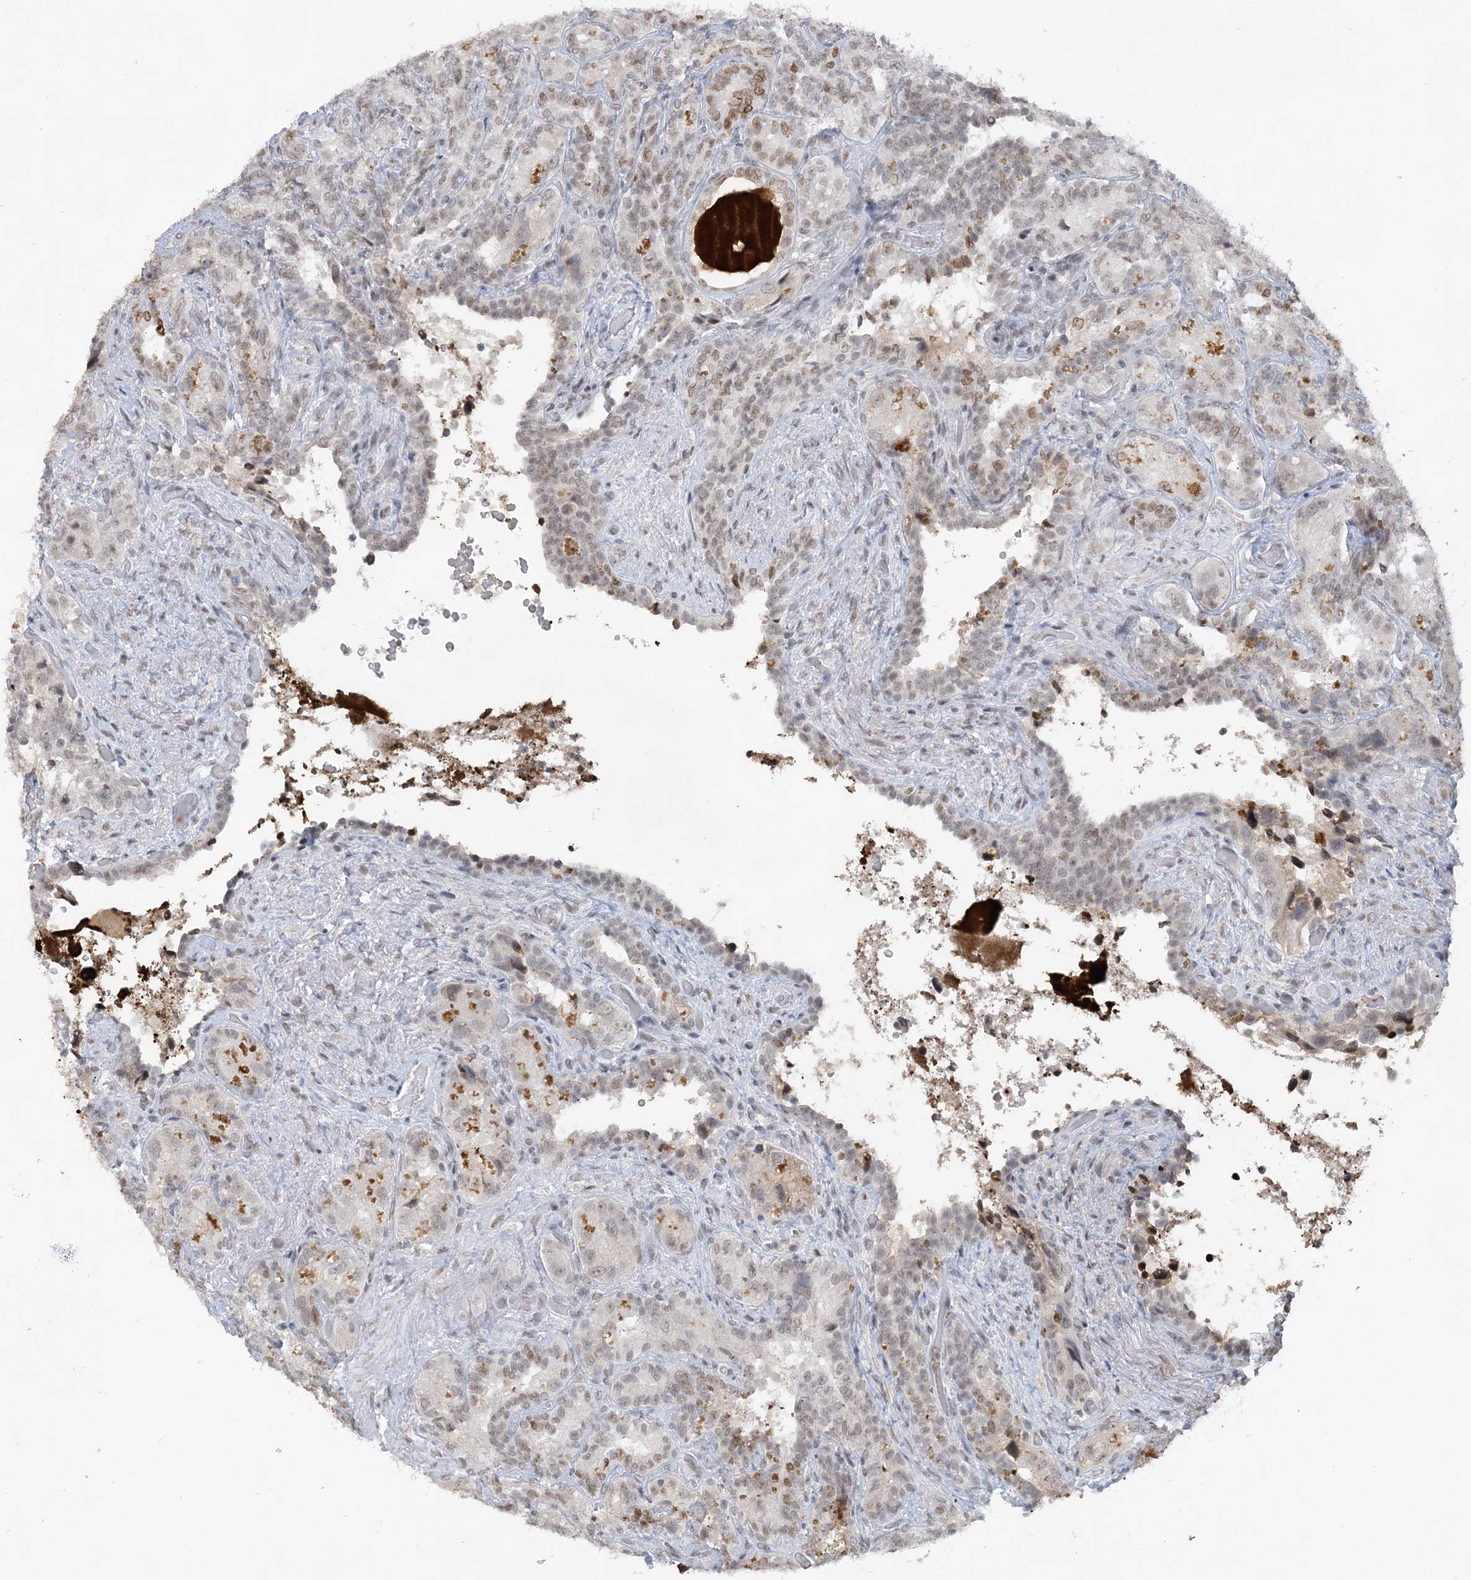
{"staining": {"intensity": "weak", "quantity": "25%-75%", "location": "nuclear"}, "tissue": "seminal vesicle", "cell_type": "Glandular cells", "image_type": "normal", "snomed": [{"axis": "morphology", "description": "Normal tissue, NOS"}, {"axis": "topography", "description": "Seminal veicle"}, {"axis": "topography", "description": "Peripheral nerve tissue"}], "caption": "Glandular cells reveal low levels of weak nuclear expression in approximately 25%-75% of cells in unremarkable seminal vesicle.", "gene": "KMT2D", "patient": {"sex": "male", "age": 67}}